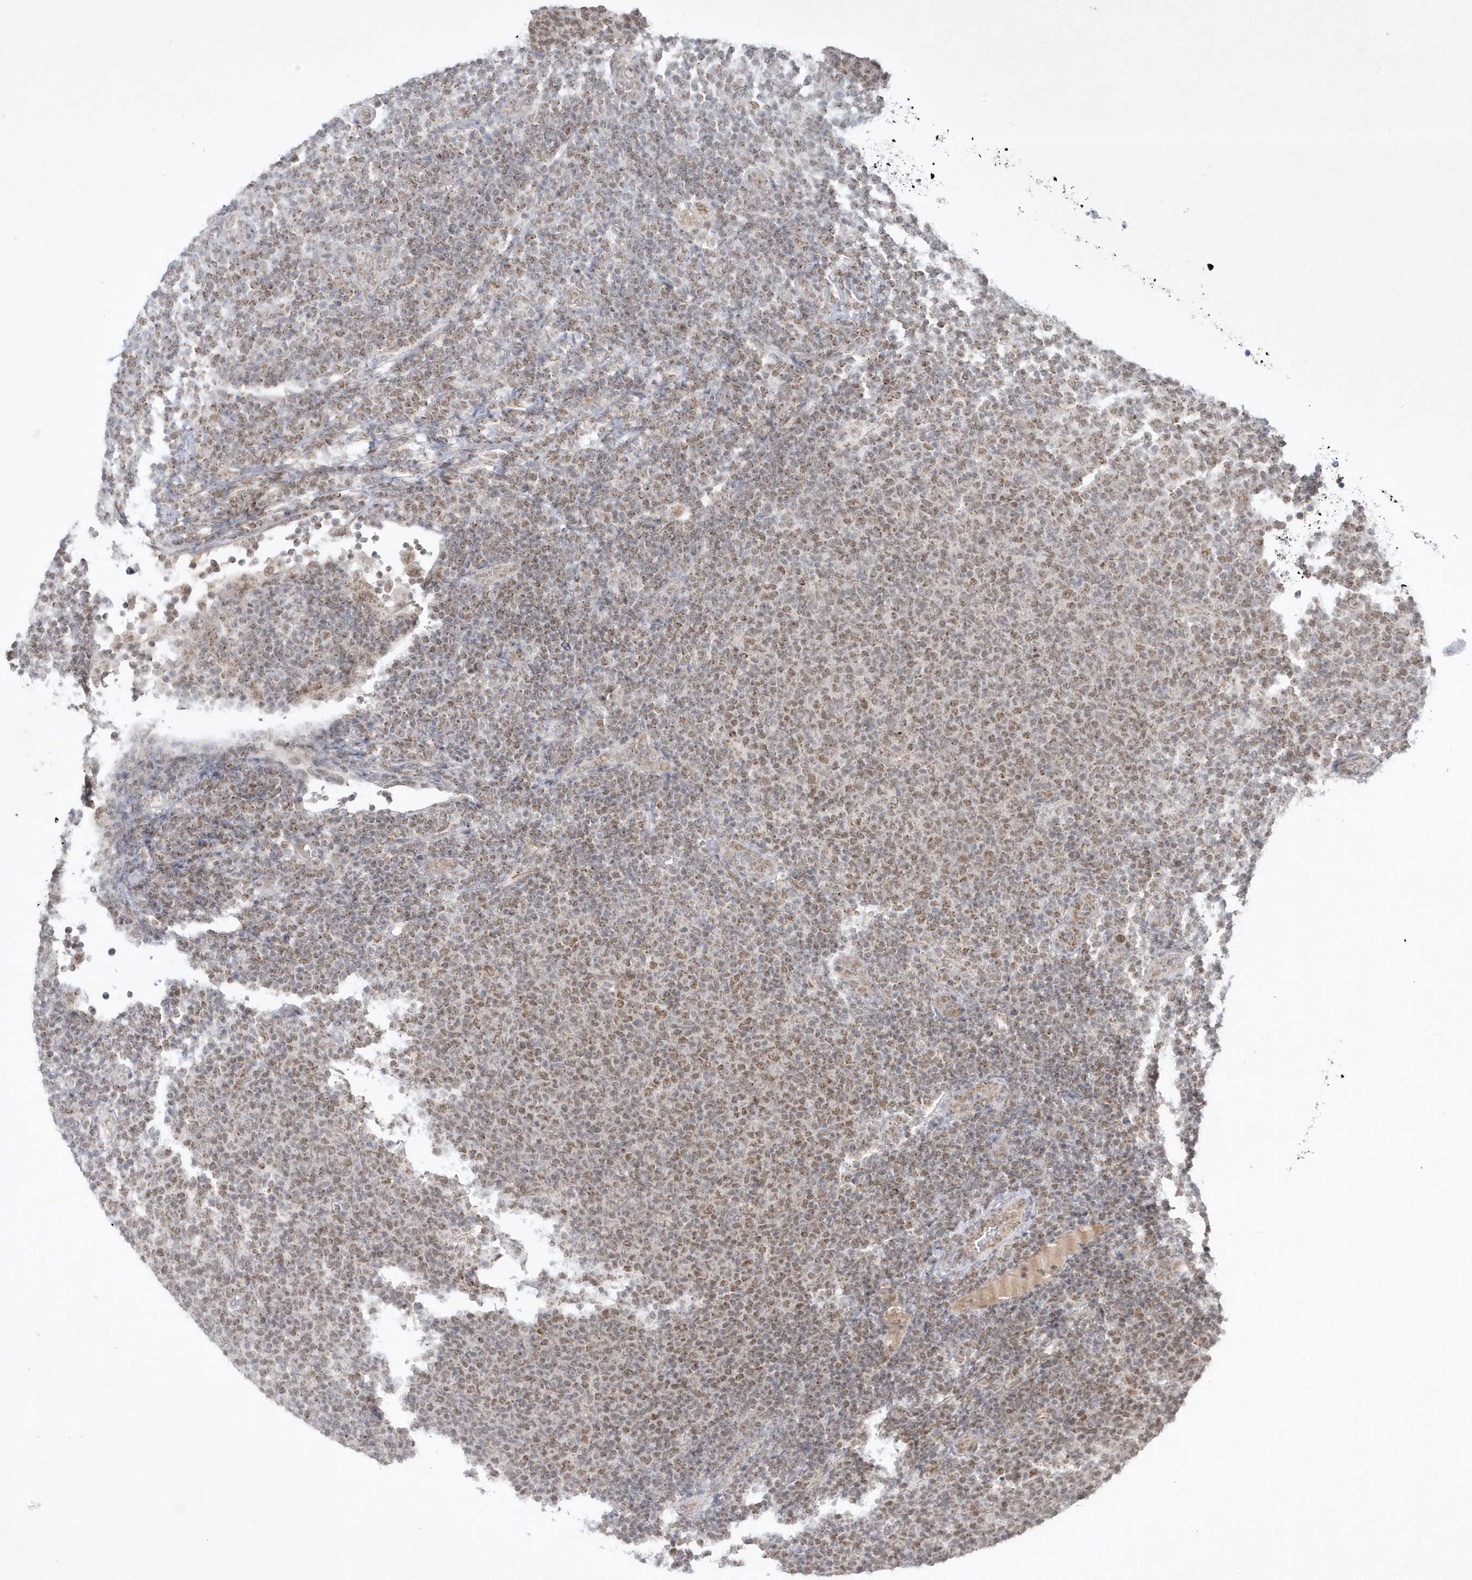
{"staining": {"intensity": "weak", "quantity": "25%-75%", "location": "nuclear"}, "tissue": "lymphoma", "cell_type": "Tumor cells", "image_type": "cancer", "snomed": [{"axis": "morphology", "description": "Malignant lymphoma, non-Hodgkin's type, Low grade"}, {"axis": "topography", "description": "Lymph node"}], "caption": "Weak nuclear positivity for a protein is seen in approximately 25%-75% of tumor cells of low-grade malignant lymphoma, non-Hodgkin's type using IHC.", "gene": "CPSF3", "patient": {"sex": "male", "age": 66}}